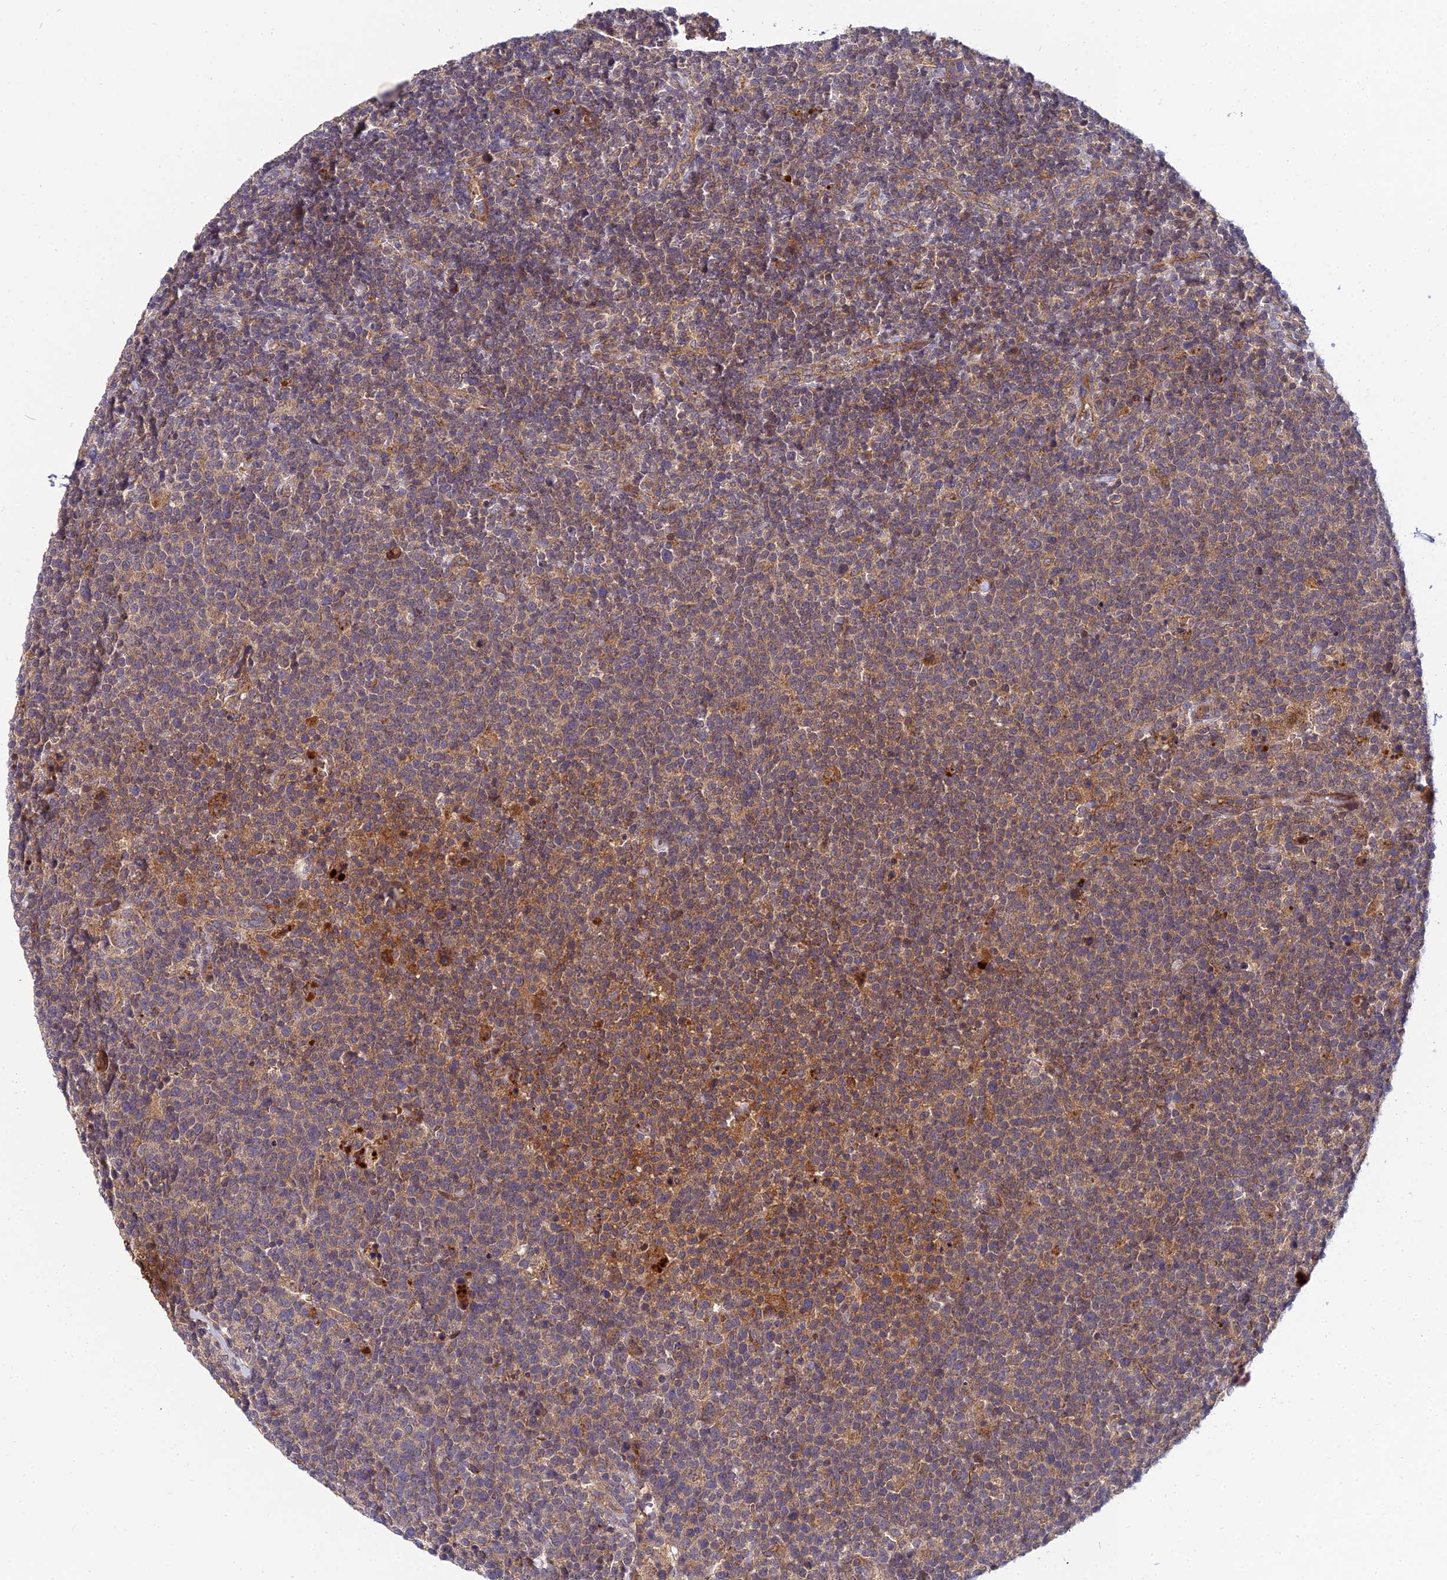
{"staining": {"intensity": "moderate", "quantity": "25%-75%", "location": "cytoplasmic/membranous"}, "tissue": "lymphoma", "cell_type": "Tumor cells", "image_type": "cancer", "snomed": [{"axis": "morphology", "description": "Malignant lymphoma, non-Hodgkin's type, High grade"}, {"axis": "topography", "description": "Lymph node"}], "caption": "Lymphoma stained with a brown dye reveals moderate cytoplasmic/membranous positive expression in about 25%-75% of tumor cells.", "gene": "NPY", "patient": {"sex": "male", "age": 61}}